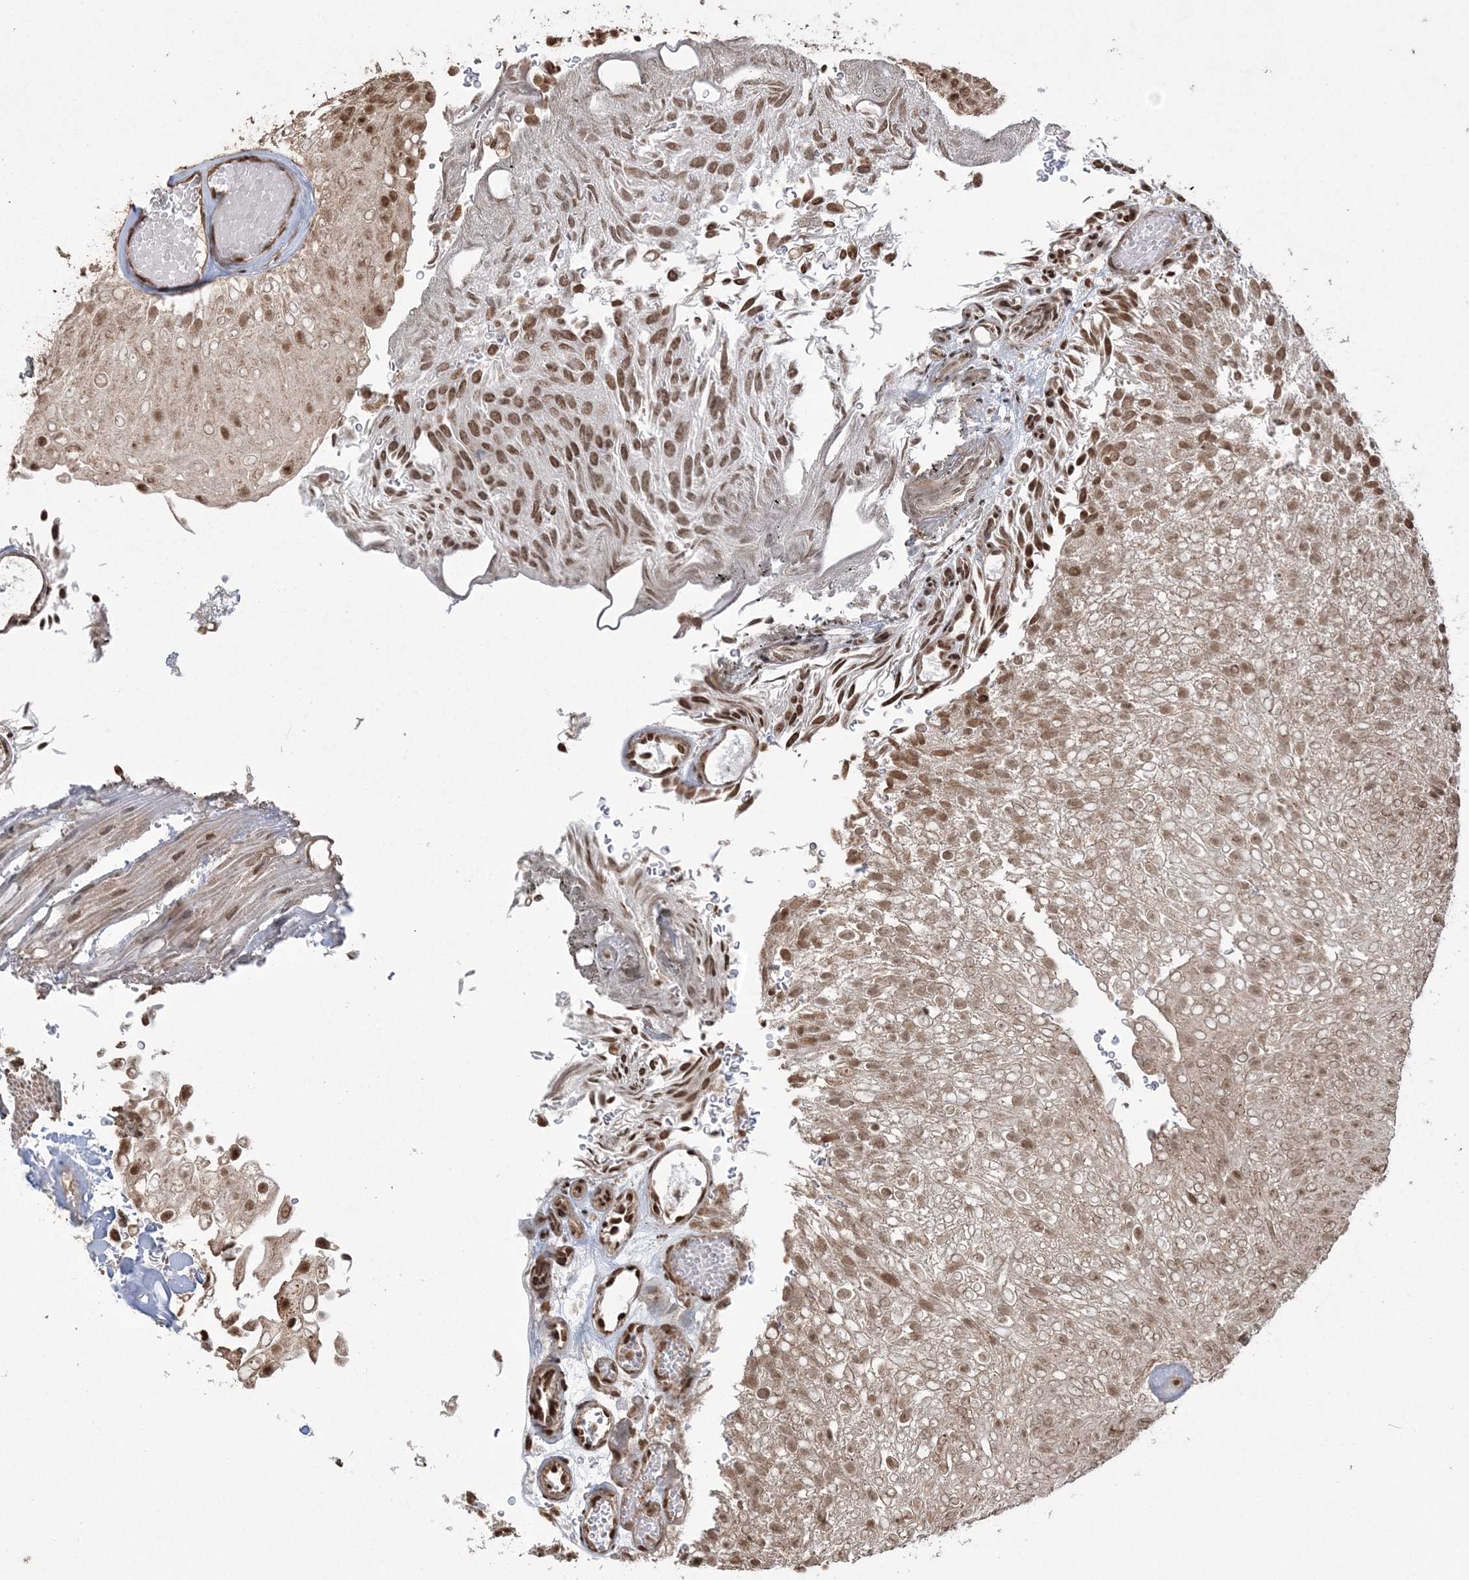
{"staining": {"intensity": "moderate", "quantity": ">75%", "location": "nuclear"}, "tissue": "urothelial cancer", "cell_type": "Tumor cells", "image_type": "cancer", "snomed": [{"axis": "morphology", "description": "Urothelial carcinoma, Low grade"}, {"axis": "topography", "description": "Urinary bladder"}], "caption": "An image of human urothelial cancer stained for a protein exhibits moderate nuclear brown staining in tumor cells. The staining was performed using DAB (3,3'-diaminobenzidine) to visualize the protein expression in brown, while the nuclei were stained in blue with hematoxylin (Magnification: 20x).", "gene": "ZNF839", "patient": {"sex": "male", "age": 78}}